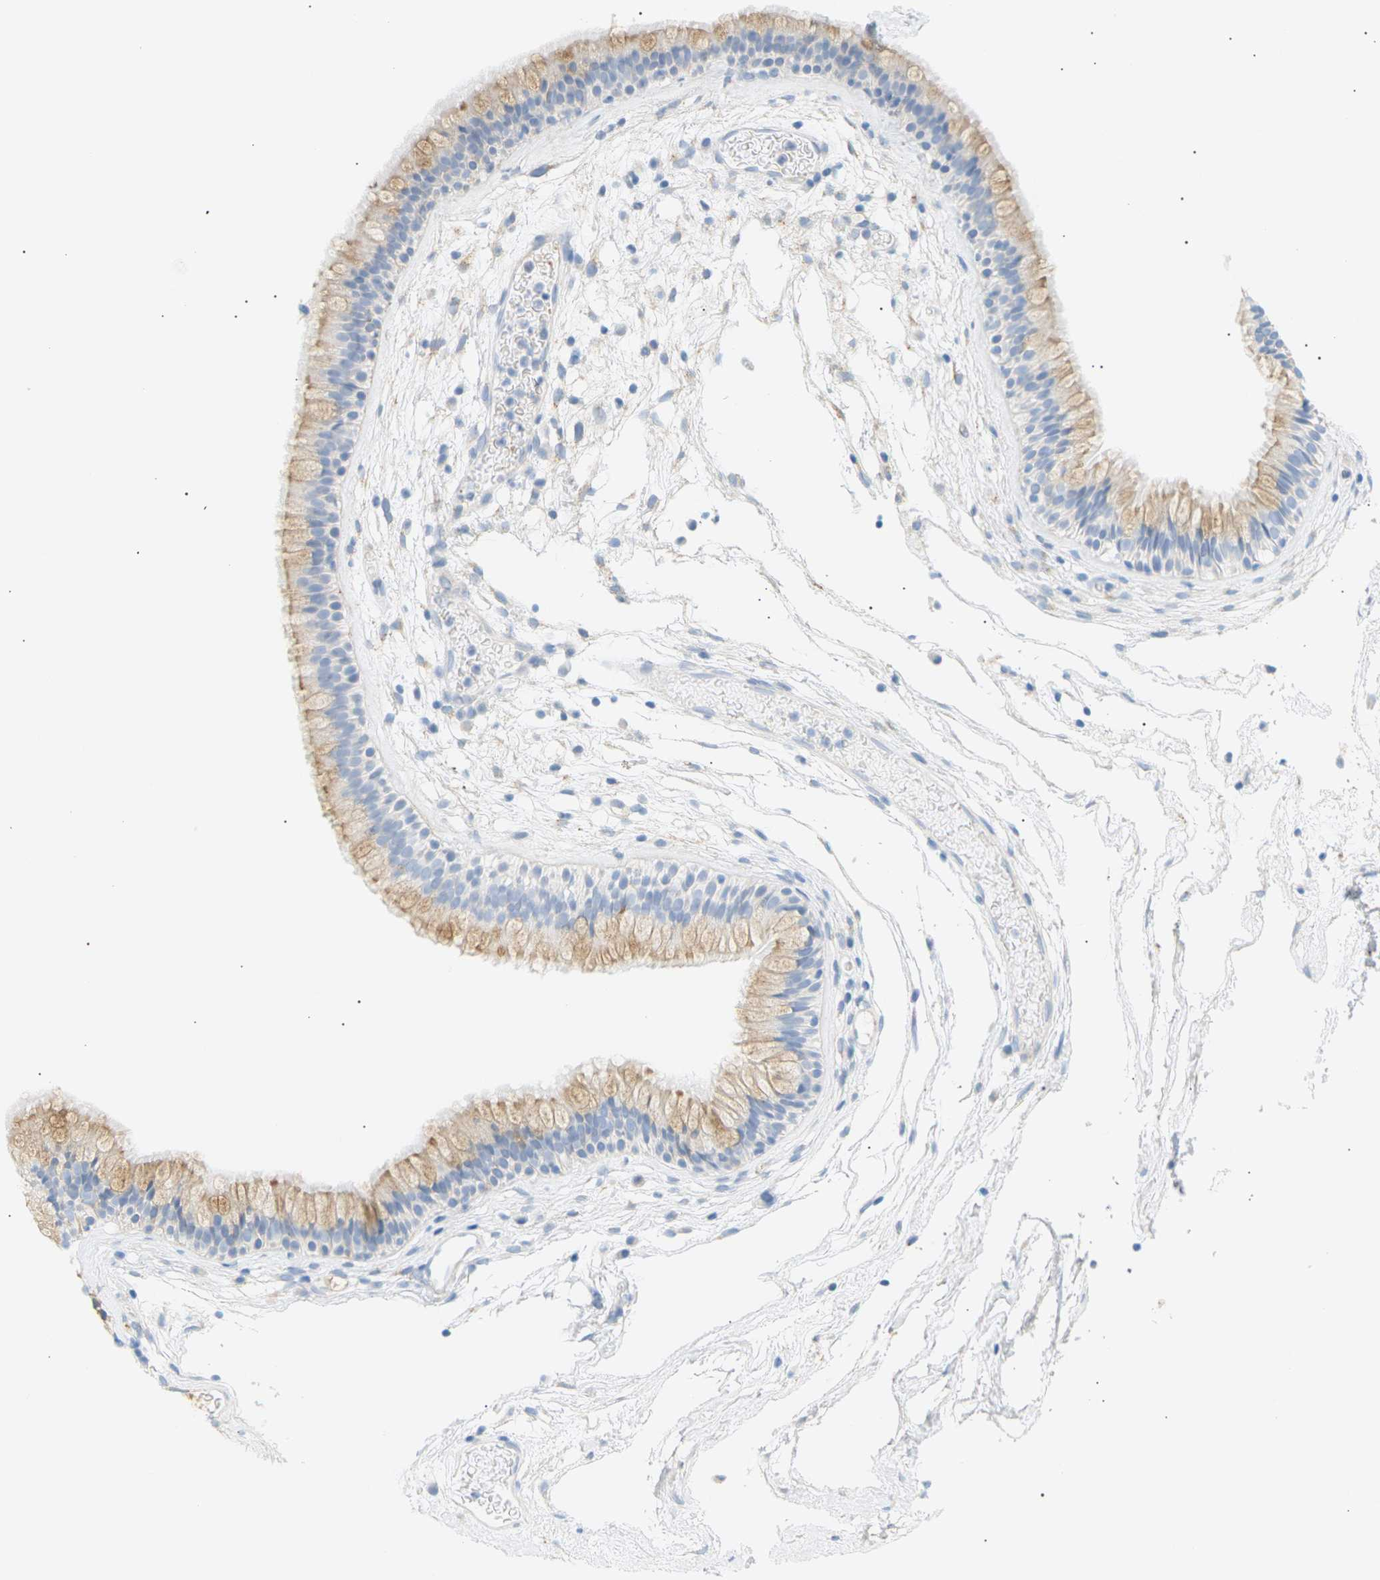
{"staining": {"intensity": "weak", "quantity": "25%-75%", "location": "cytoplasmic/membranous"}, "tissue": "nasopharynx", "cell_type": "Respiratory epithelial cells", "image_type": "normal", "snomed": [{"axis": "morphology", "description": "Normal tissue, NOS"}, {"axis": "morphology", "description": "Inflammation, NOS"}, {"axis": "topography", "description": "Nasopharynx"}], "caption": "Benign nasopharynx shows weak cytoplasmic/membranous staining in approximately 25%-75% of respiratory epithelial cells.", "gene": "CLU", "patient": {"sex": "male", "age": 48}}